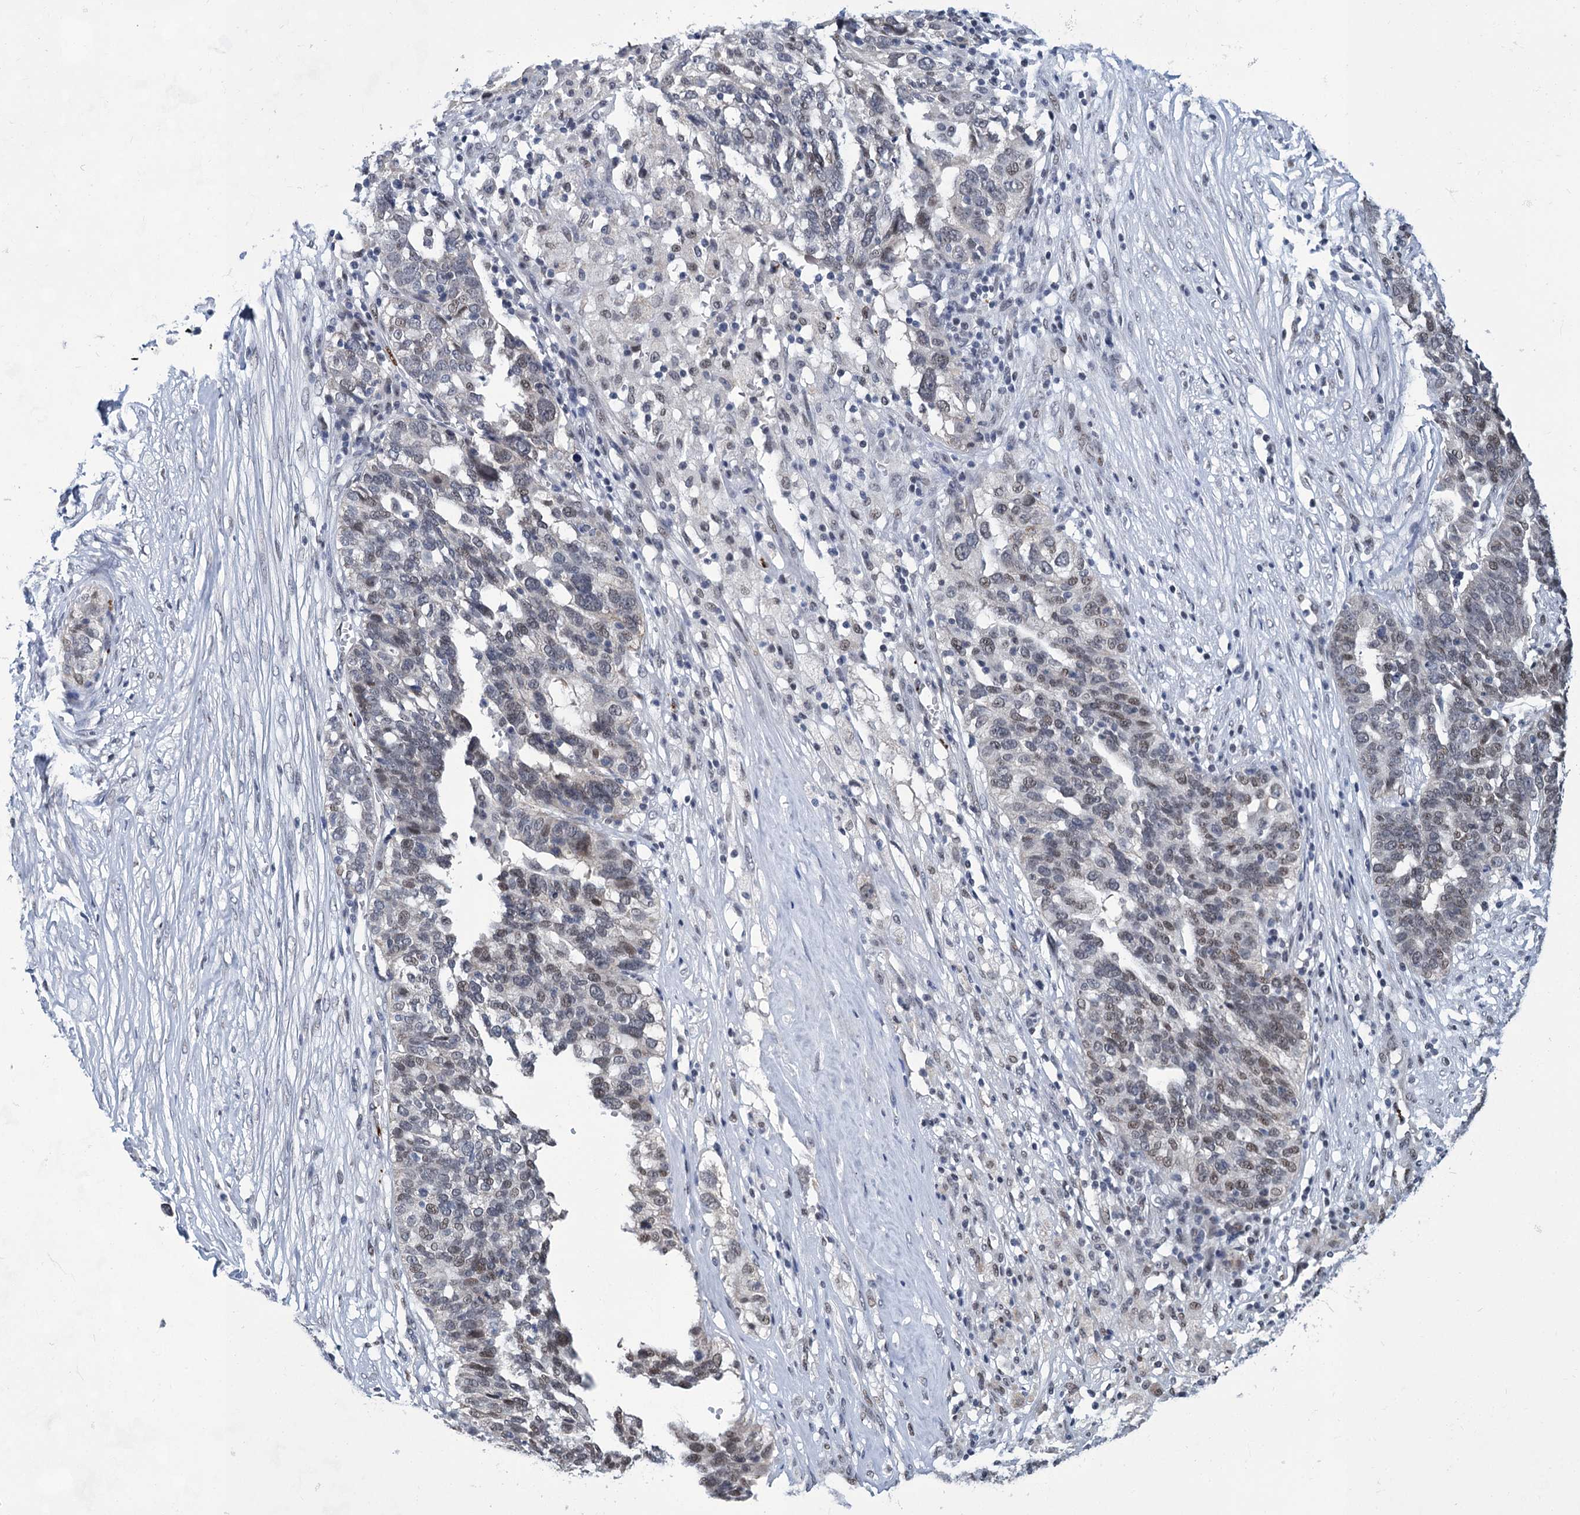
{"staining": {"intensity": "weak", "quantity": "<25%", "location": "nuclear"}, "tissue": "ovarian cancer", "cell_type": "Tumor cells", "image_type": "cancer", "snomed": [{"axis": "morphology", "description": "Cystadenocarcinoma, serous, NOS"}, {"axis": "topography", "description": "Ovary"}], "caption": "A histopathology image of ovarian serous cystadenocarcinoma stained for a protein exhibits no brown staining in tumor cells.", "gene": "MON2", "patient": {"sex": "female", "age": 59}}